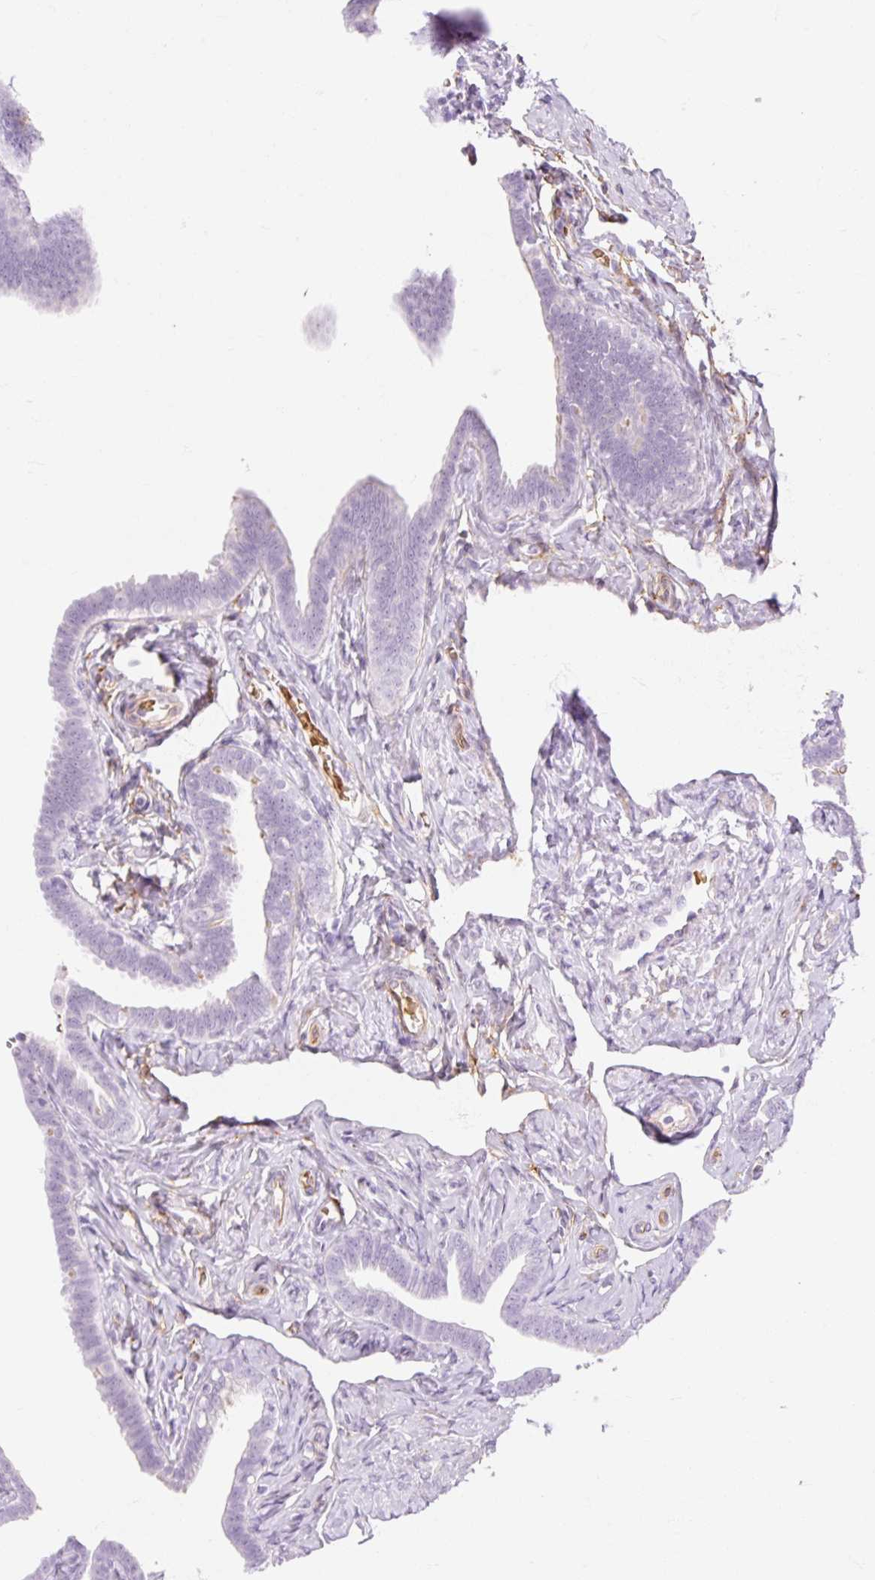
{"staining": {"intensity": "moderate", "quantity": "<25%", "location": "cytoplasmic/membranous"}, "tissue": "fallopian tube", "cell_type": "Glandular cells", "image_type": "normal", "snomed": [{"axis": "morphology", "description": "Normal tissue, NOS"}, {"axis": "topography", "description": "Fallopian tube"}], "caption": "This is a photomicrograph of IHC staining of normal fallopian tube, which shows moderate staining in the cytoplasmic/membranous of glandular cells.", "gene": "TAF1L", "patient": {"sex": "female", "age": 69}}